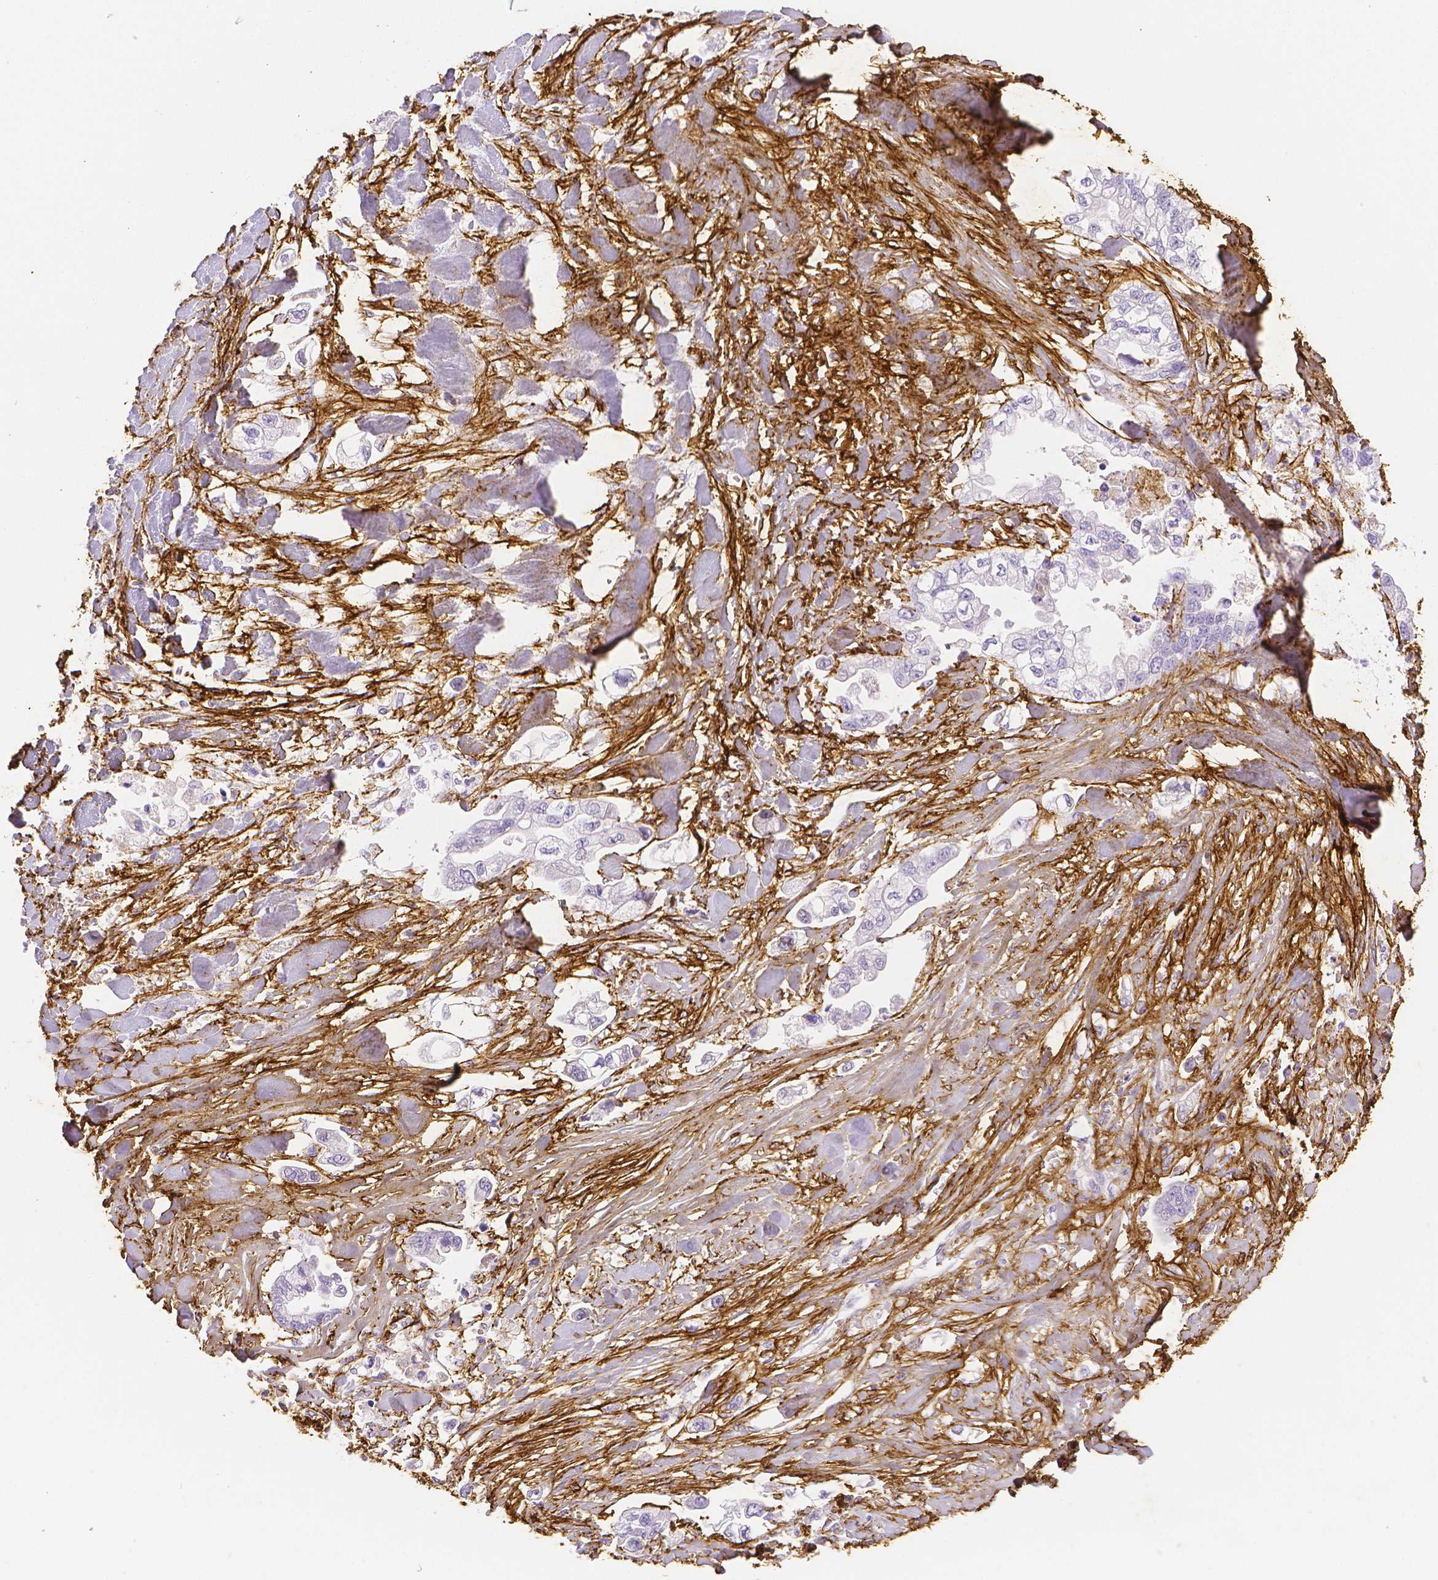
{"staining": {"intensity": "negative", "quantity": "none", "location": "none"}, "tissue": "stomach cancer", "cell_type": "Tumor cells", "image_type": "cancer", "snomed": [{"axis": "morphology", "description": "Adenocarcinoma, NOS"}, {"axis": "topography", "description": "Stomach"}], "caption": "Tumor cells show no significant protein expression in stomach cancer (adenocarcinoma). Nuclei are stained in blue.", "gene": "FBN1", "patient": {"sex": "male", "age": 62}}